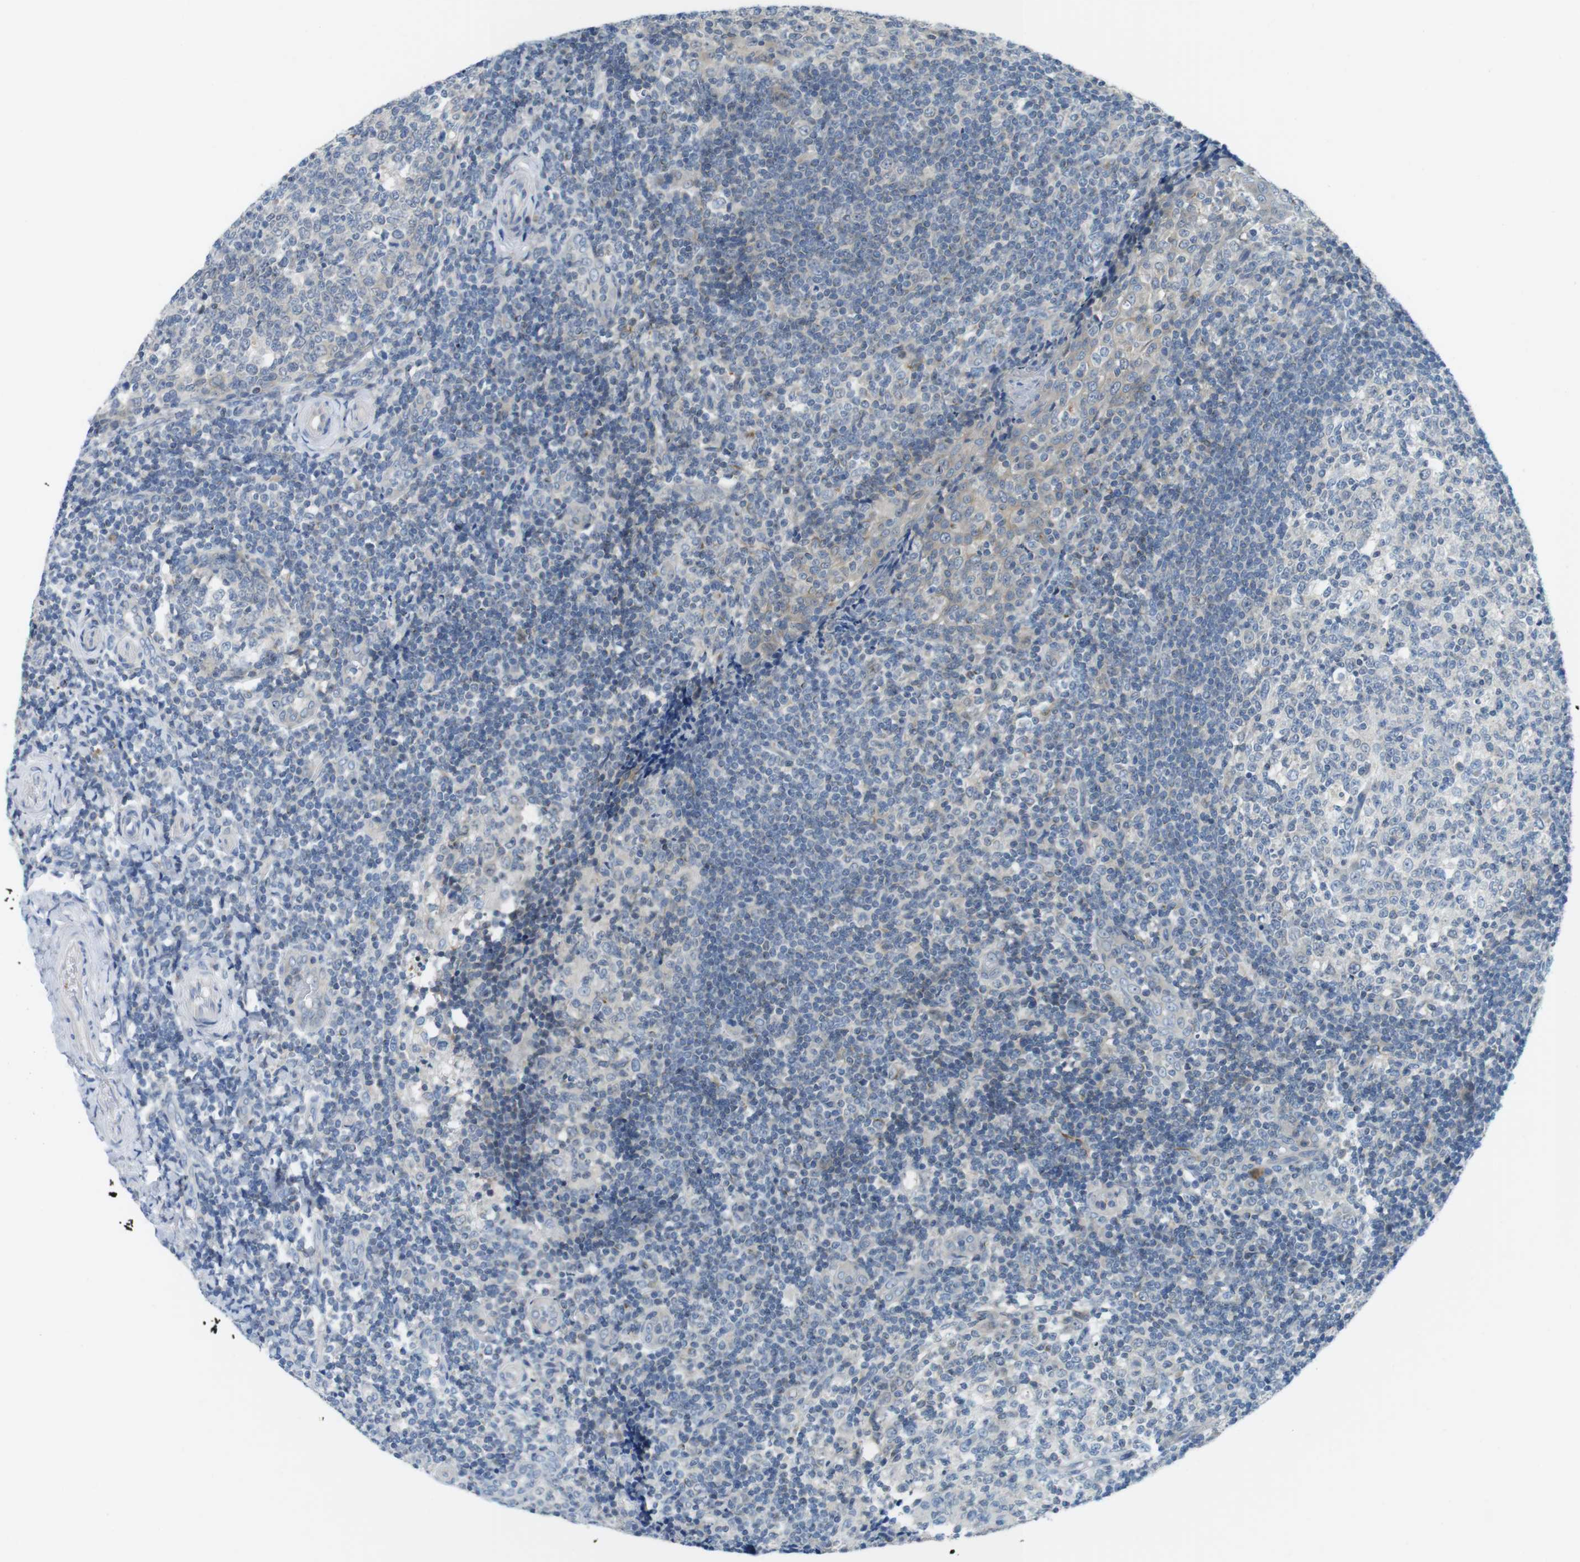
{"staining": {"intensity": "weak", "quantity": "25%-75%", "location": "cytoplasmic/membranous"}, "tissue": "tonsil", "cell_type": "Germinal center cells", "image_type": "normal", "snomed": [{"axis": "morphology", "description": "Normal tissue, NOS"}, {"axis": "topography", "description": "Tonsil"}], "caption": "IHC image of benign tonsil stained for a protein (brown), which exhibits low levels of weak cytoplasmic/membranous positivity in approximately 25%-75% of germinal center cells.", "gene": "CASP2", "patient": {"sex": "female", "age": 19}}